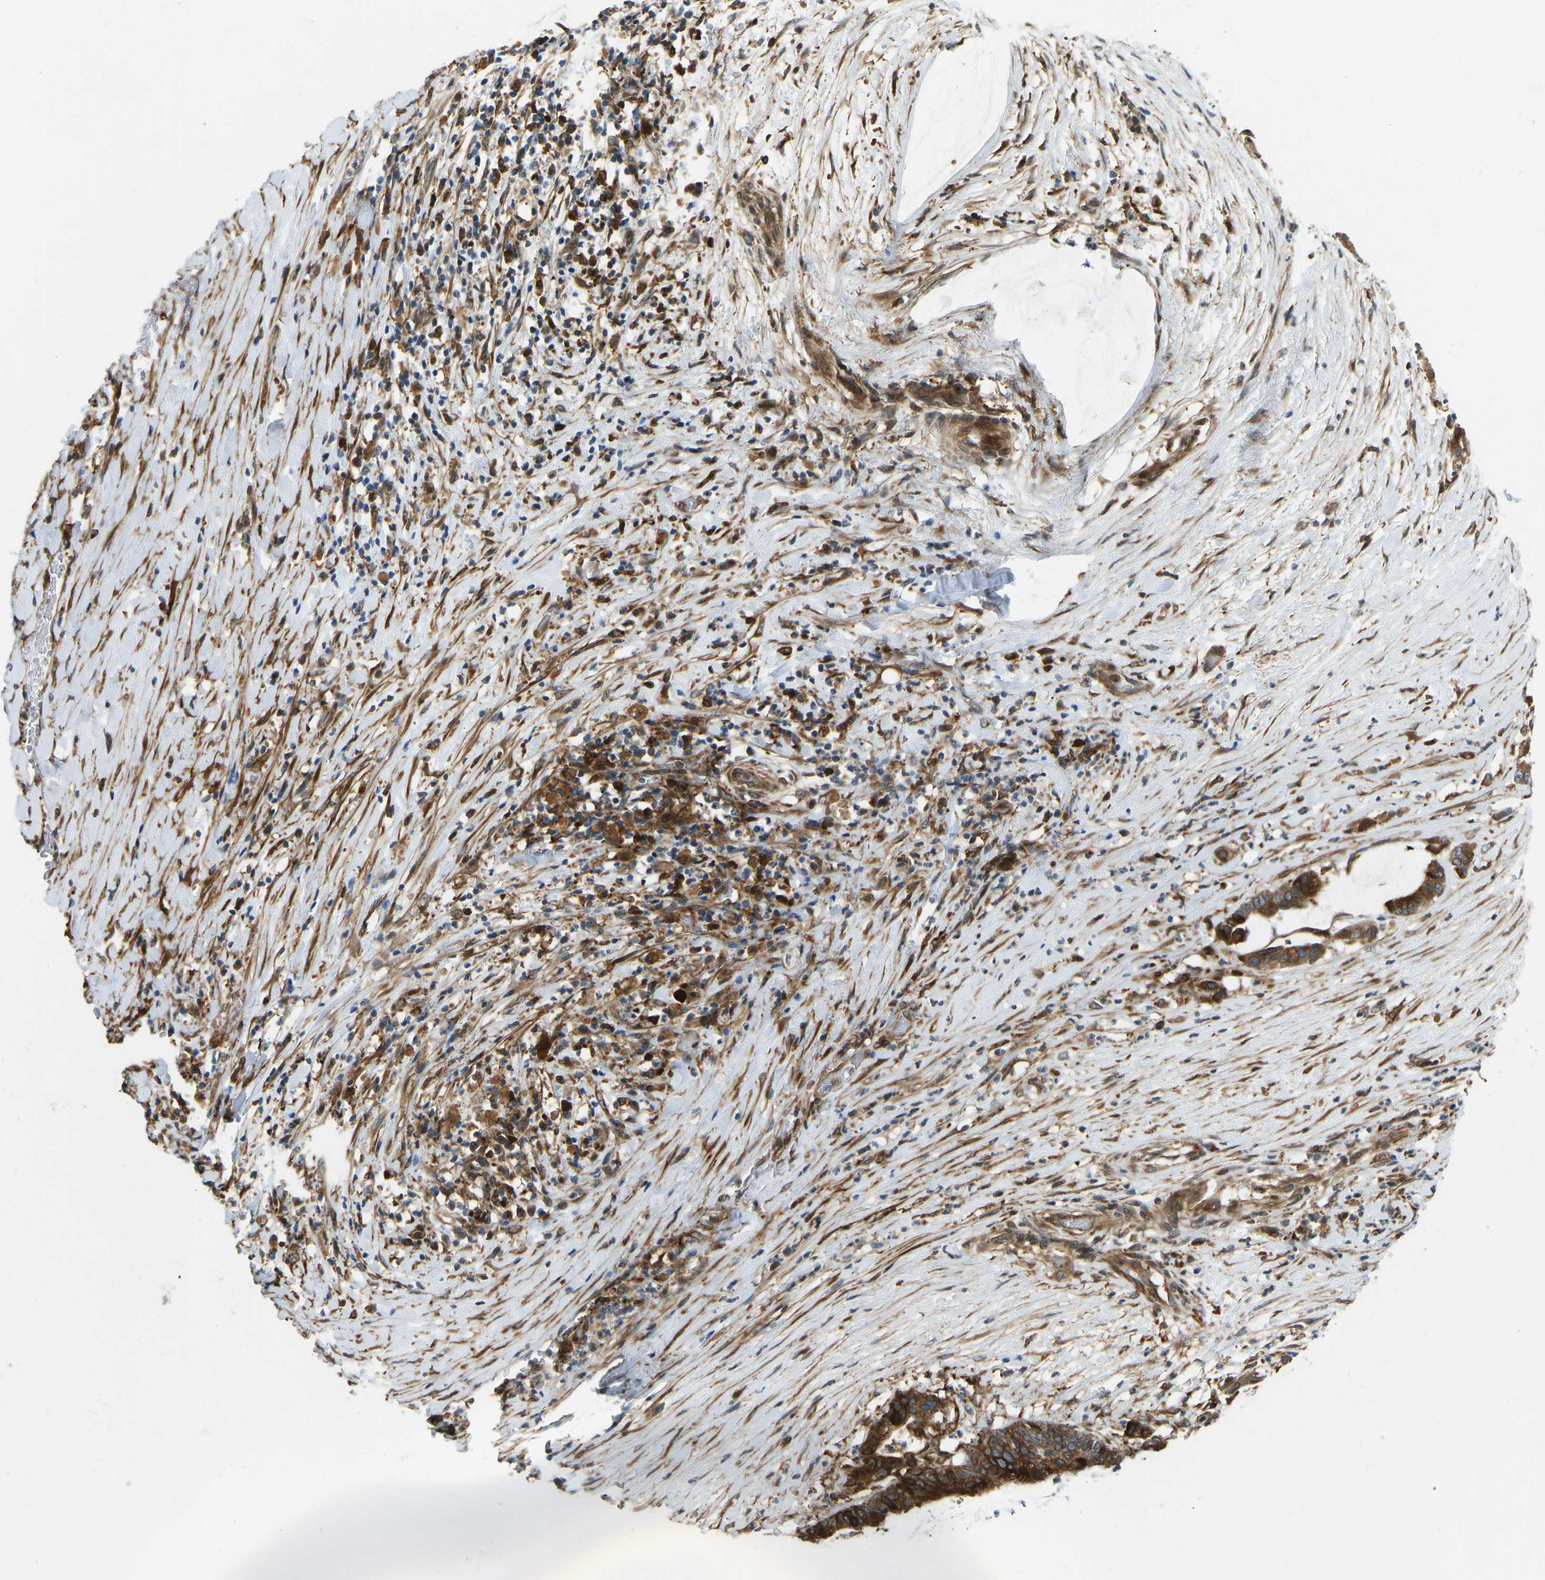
{"staining": {"intensity": "strong", "quantity": ">75%", "location": "cytoplasmic/membranous"}, "tissue": "pancreatic cancer", "cell_type": "Tumor cells", "image_type": "cancer", "snomed": [{"axis": "morphology", "description": "Adenocarcinoma, NOS"}, {"axis": "topography", "description": "Pancreas"}], "caption": "Immunohistochemistry (IHC) histopathology image of human adenocarcinoma (pancreatic) stained for a protein (brown), which displays high levels of strong cytoplasmic/membranous expression in approximately >75% of tumor cells.", "gene": "OS9", "patient": {"sex": "male", "age": 41}}